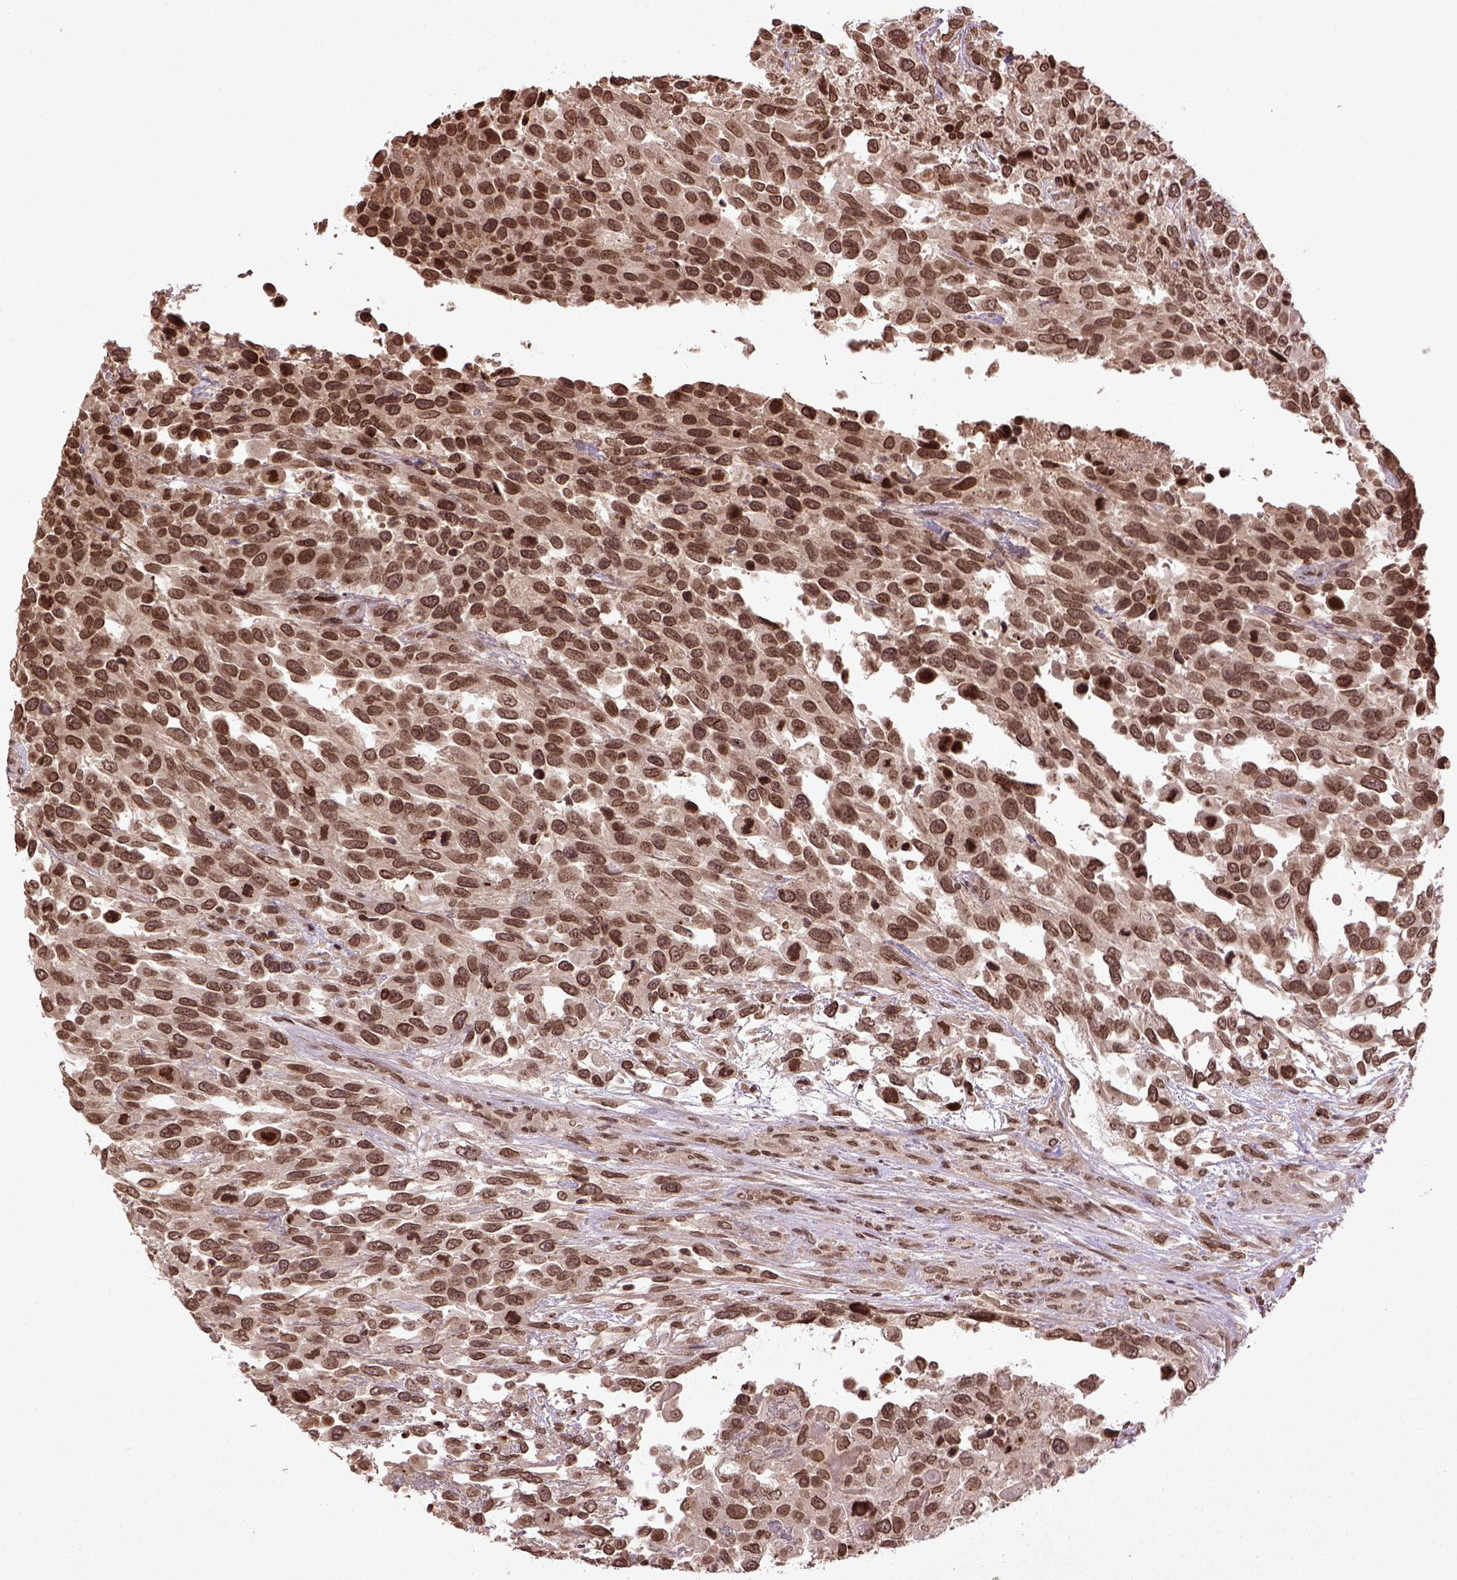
{"staining": {"intensity": "moderate", "quantity": ">75%", "location": "nuclear"}, "tissue": "urothelial cancer", "cell_type": "Tumor cells", "image_type": "cancer", "snomed": [{"axis": "morphology", "description": "Urothelial carcinoma, High grade"}, {"axis": "topography", "description": "Urinary bladder"}], "caption": "Tumor cells exhibit medium levels of moderate nuclear positivity in about >75% of cells in urothelial cancer.", "gene": "BANF1", "patient": {"sex": "female", "age": 70}}